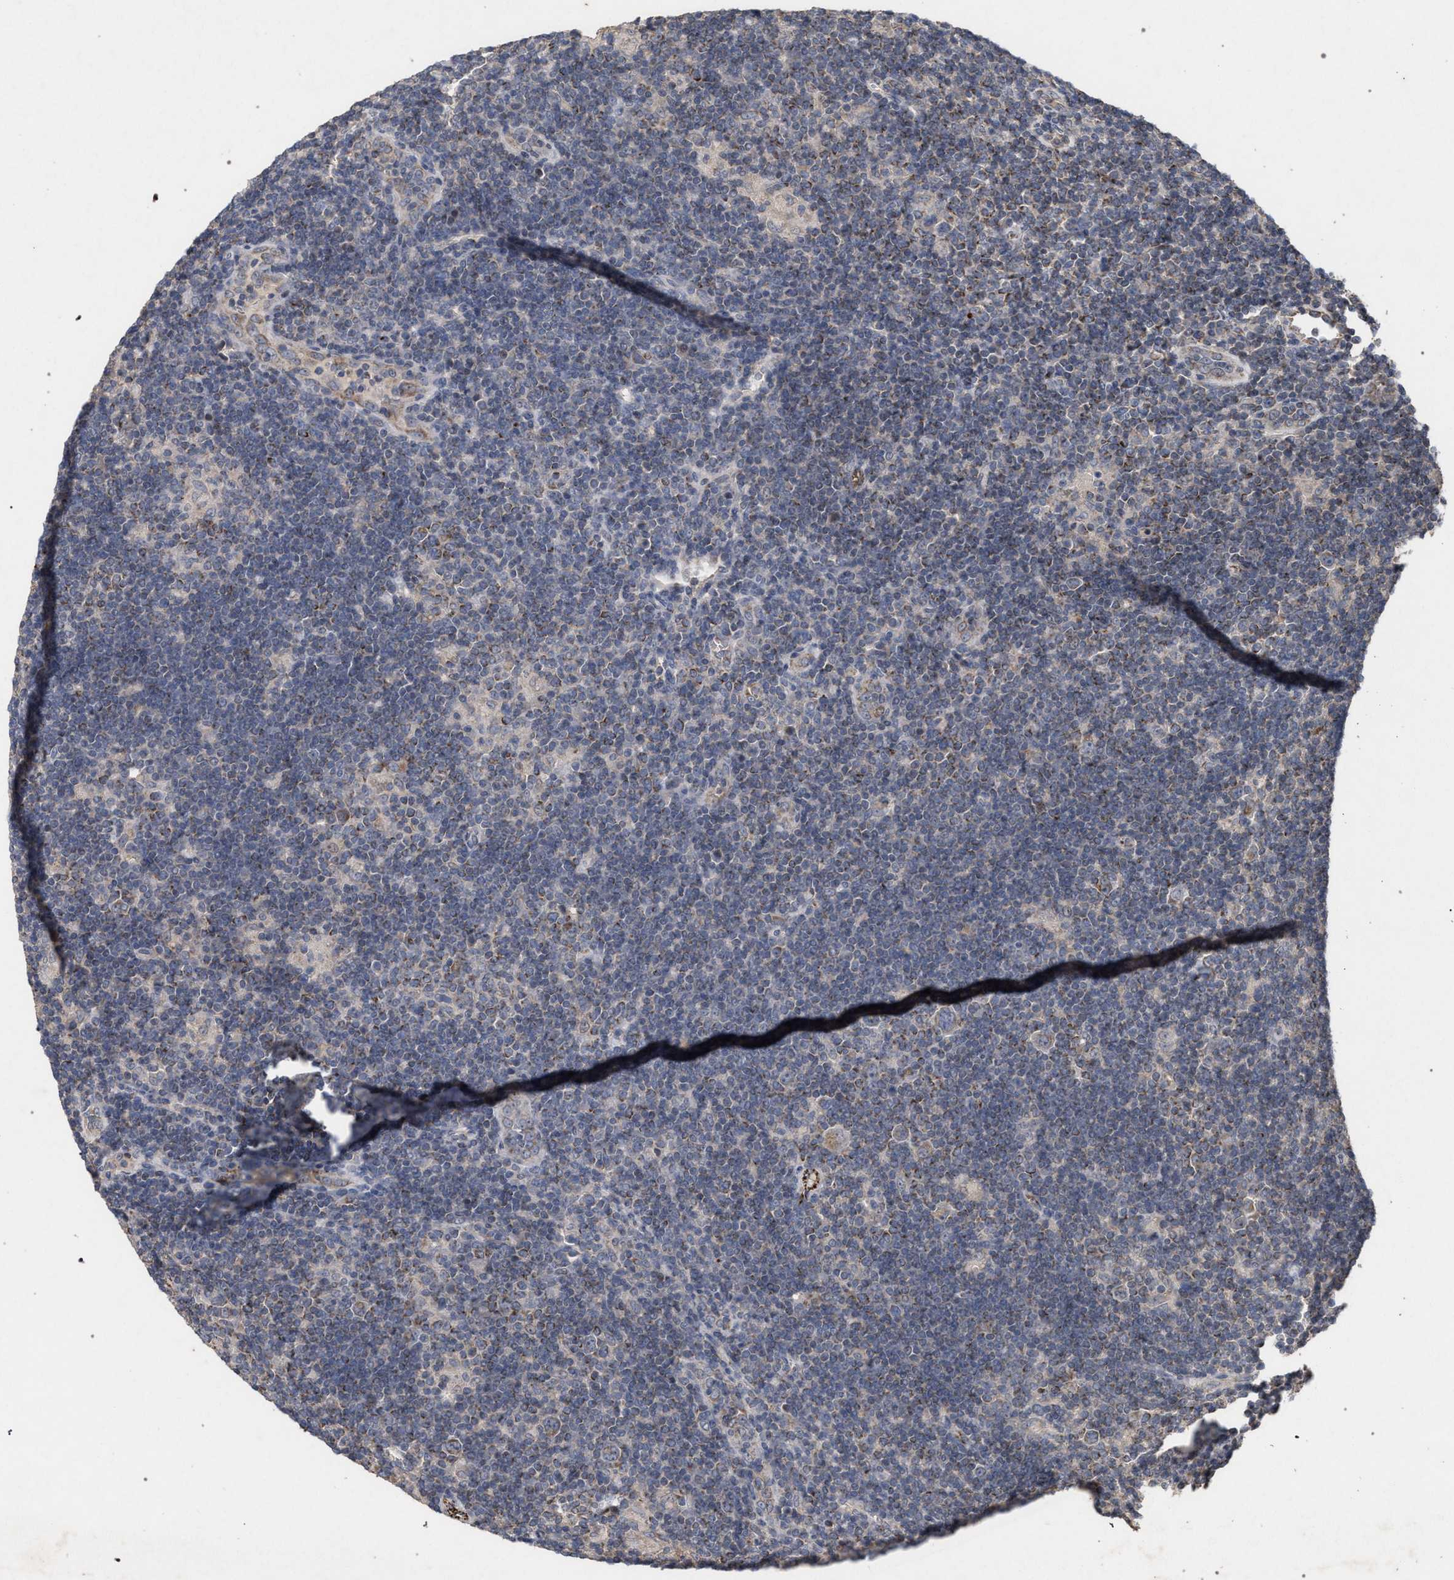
{"staining": {"intensity": "weak", "quantity": "25%-75%", "location": "cytoplasmic/membranous"}, "tissue": "lymphoma", "cell_type": "Tumor cells", "image_type": "cancer", "snomed": [{"axis": "morphology", "description": "Hodgkin's disease, NOS"}, {"axis": "topography", "description": "Lymph node"}], "caption": "Lymphoma stained with DAB (3,3'-diaminobenzidine) immunohistochemistry exhibits low levels of weak cytoplasmic/membranous positivity in about 25%-75% of tumor cells.", "gene": "PKD2L1", "patient": {"sex": "female", "age": 57}}